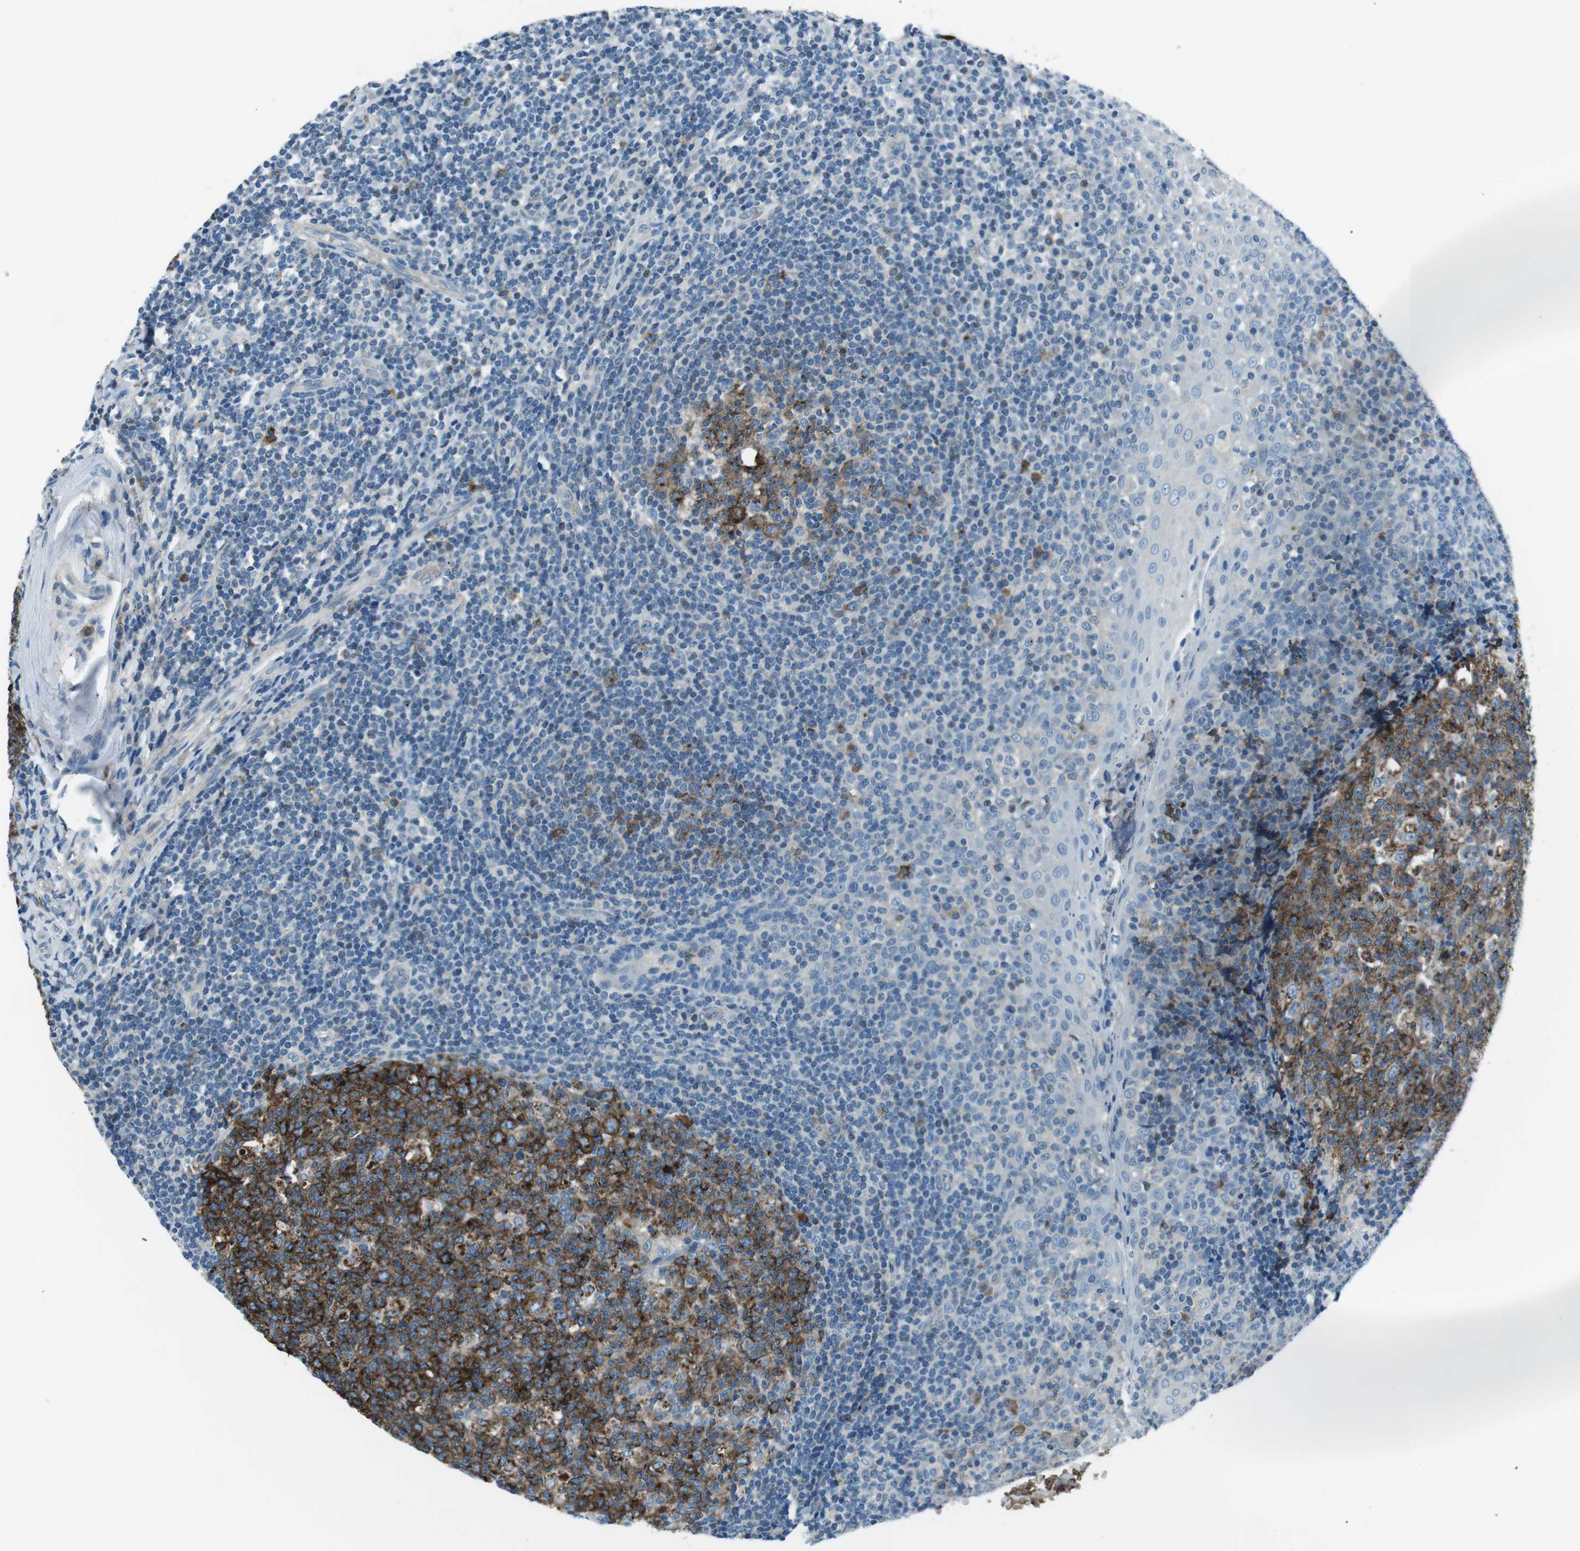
{"staining": {"intensity": "strong", "quantity": ">75%", "location": "cytoplasmic/membranous"}, "tissue": "tonsil", "cell_type": "Germinal center cells", "image_type": "normal", "snomed": [{"axis": "morphology", "description": "Normal tissue, NOS"}, {"axis": "topography", "description": "Tonsil"}], "caption": "The micrograph shows a brown stain indicating the presence of a protein in the cytoplasmic/membranous of germinal center cells in tonsil. (DAB (3,3'-diaminobenzidine) = brown stain, brightfield microscopy at high magnification).", "gene": "ST6GAL1", "patient": {"sex": "female", "age": 19}}